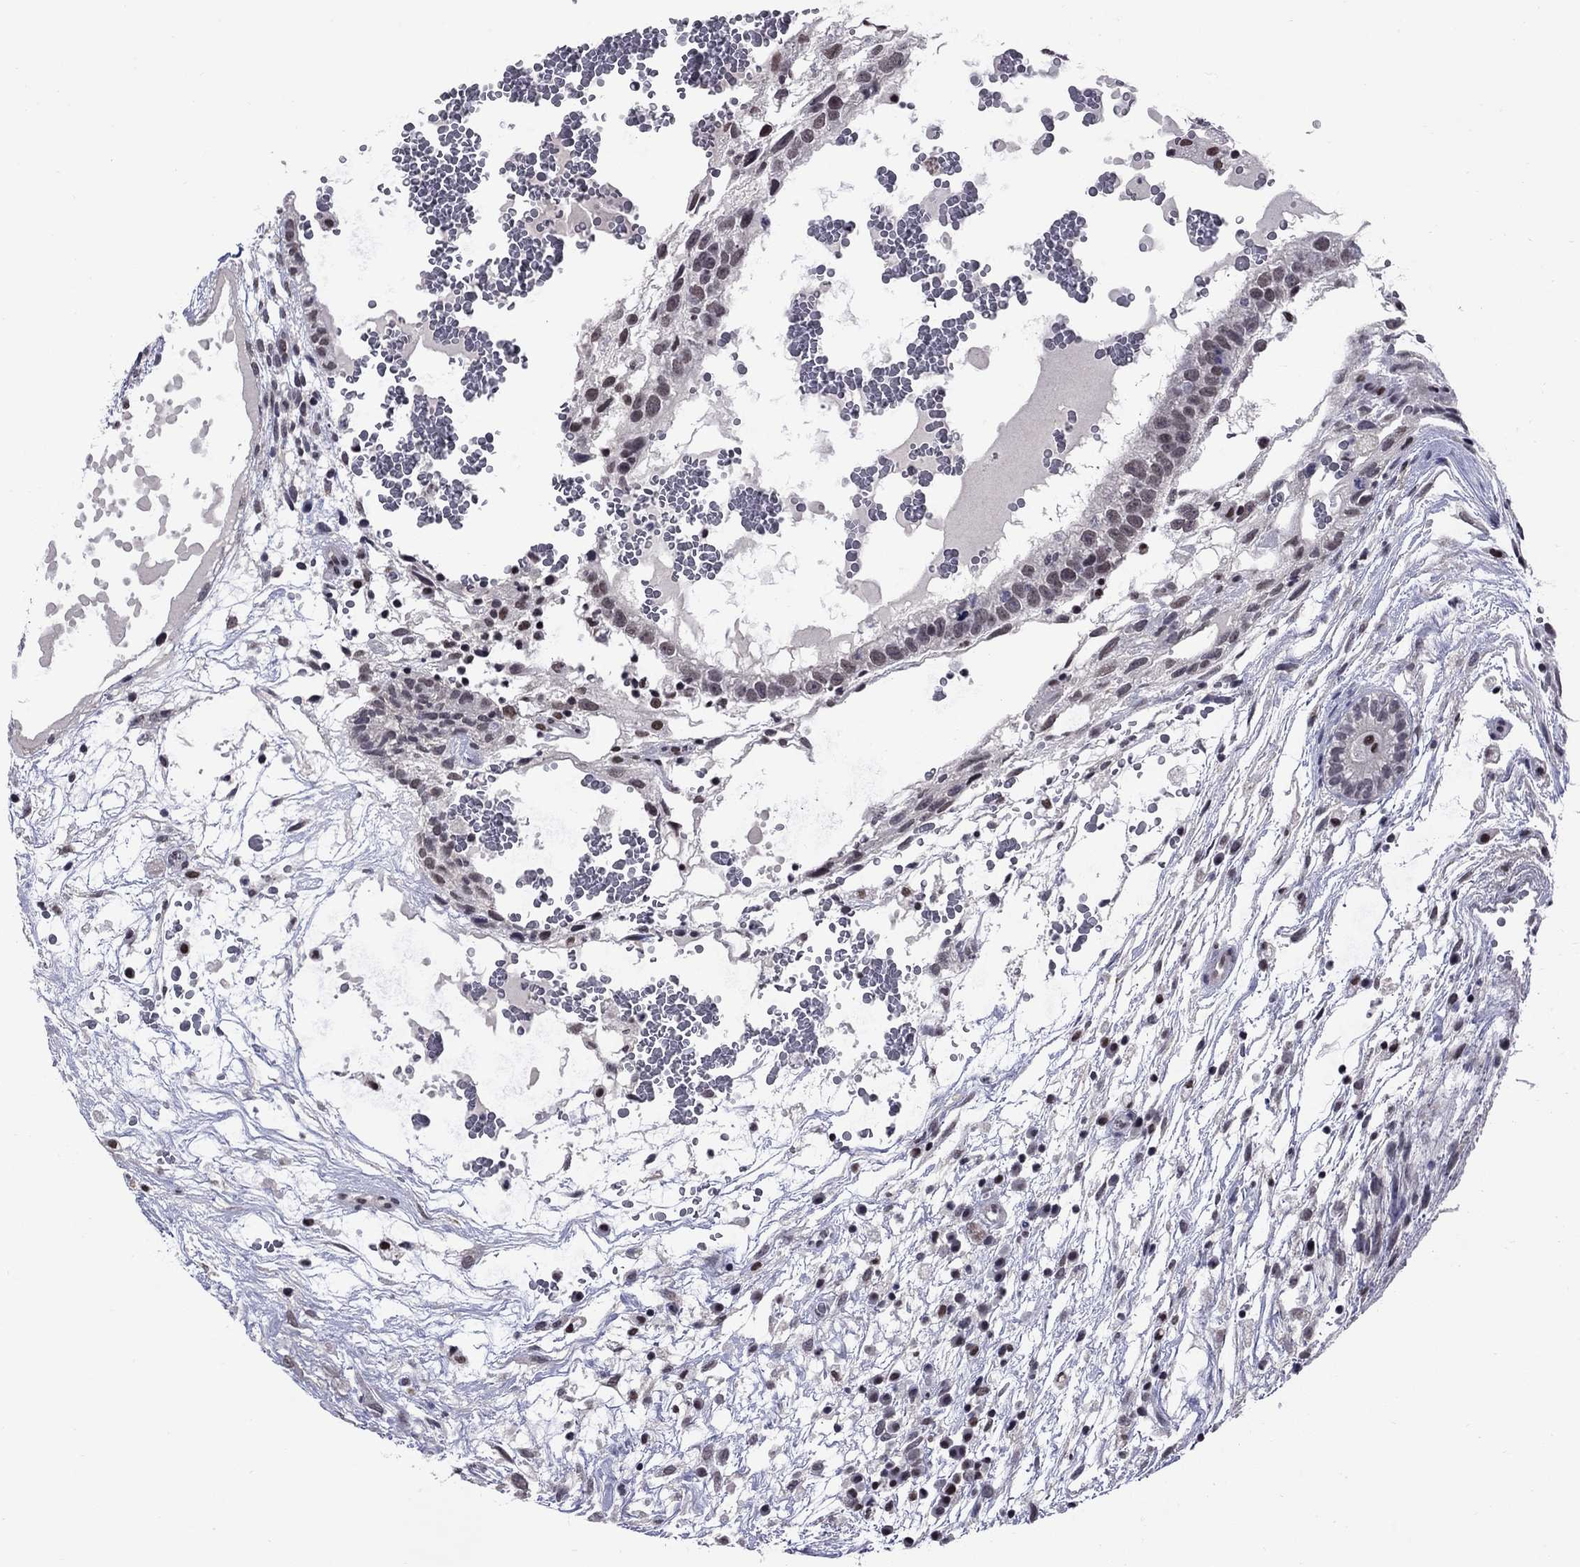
{"staining": {"intensity": "weak", "quantity": "<25%", "location": "nuclear"}, "tissue": "testis cancer", "cell_type": "Tumor cells", "image_type": "cancer", "snomed": [{"axis": "morphology", "description": "Normal tissue, NOS"}, {"axis": "morphology", "description": "Carcinoma, Embryonal, NOS"}, {"axis": "topography", "description": "Testis"}], "caption": "Tumor cells are negative for brown protein staining in testis embryonal carcinoma. (Immunohistochemistry (ihc), brightfield microscopy, high magnification).", "gene": "TAF9", "patient": {"sex": "male", "age": 32}}